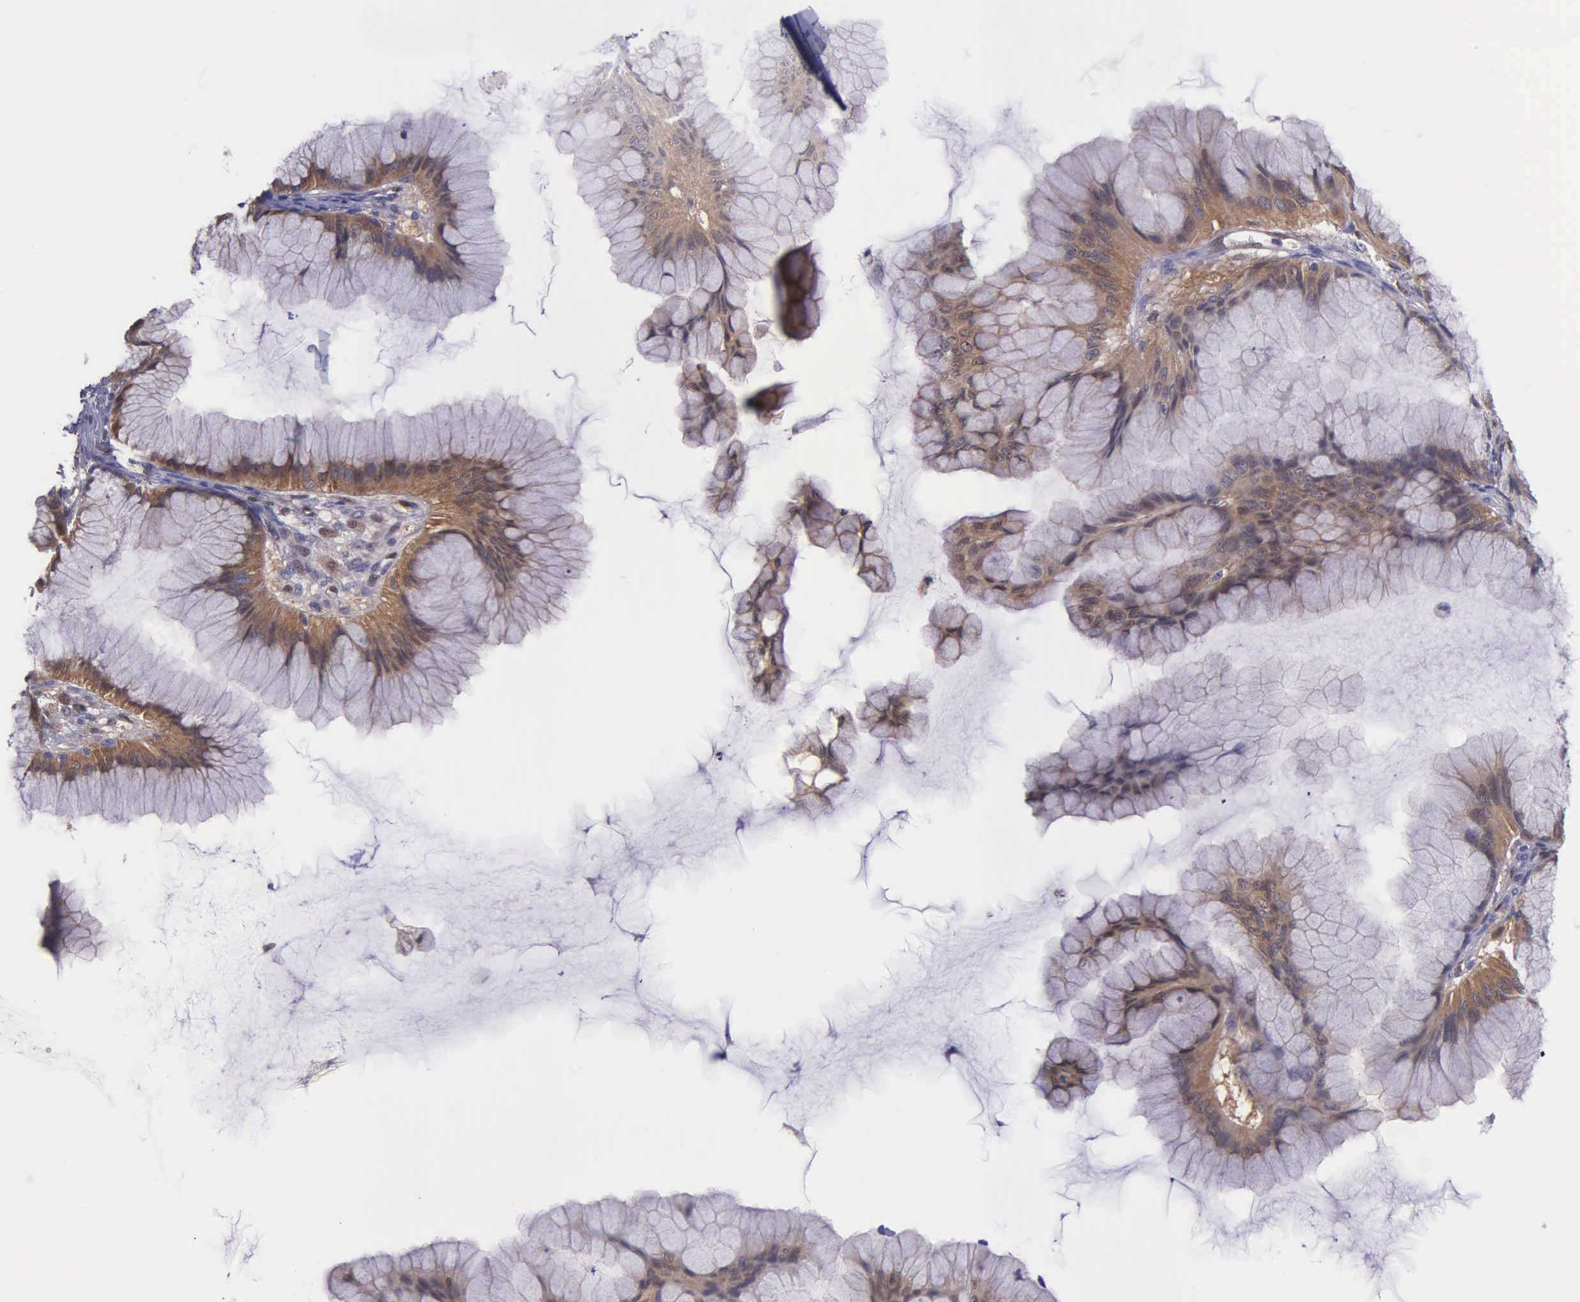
{"staining": {"intensity": "moderate", "quantity": ">75%", "location": "cytoplasmic/membranous"}, "tissue": "ovarian cancer", "cell_type": "Tumor cells", "image_type": "cancer", "snomed": [{"axis": "morphology", "description": "Cystadenocarcinoma, mucinous, NOS"}, {"axis": "topography", "description": "Ovary"}], "caption": "DAB immunohistochemical staining of ovarian cancer shows moderate cytoplasmic/membranous protein expression in about >75% of tumor cells. (IHC, brightfield microscopy, high magnification).", "gene": "GMPR2", "patient": {"sex": "female", "age": 41}}